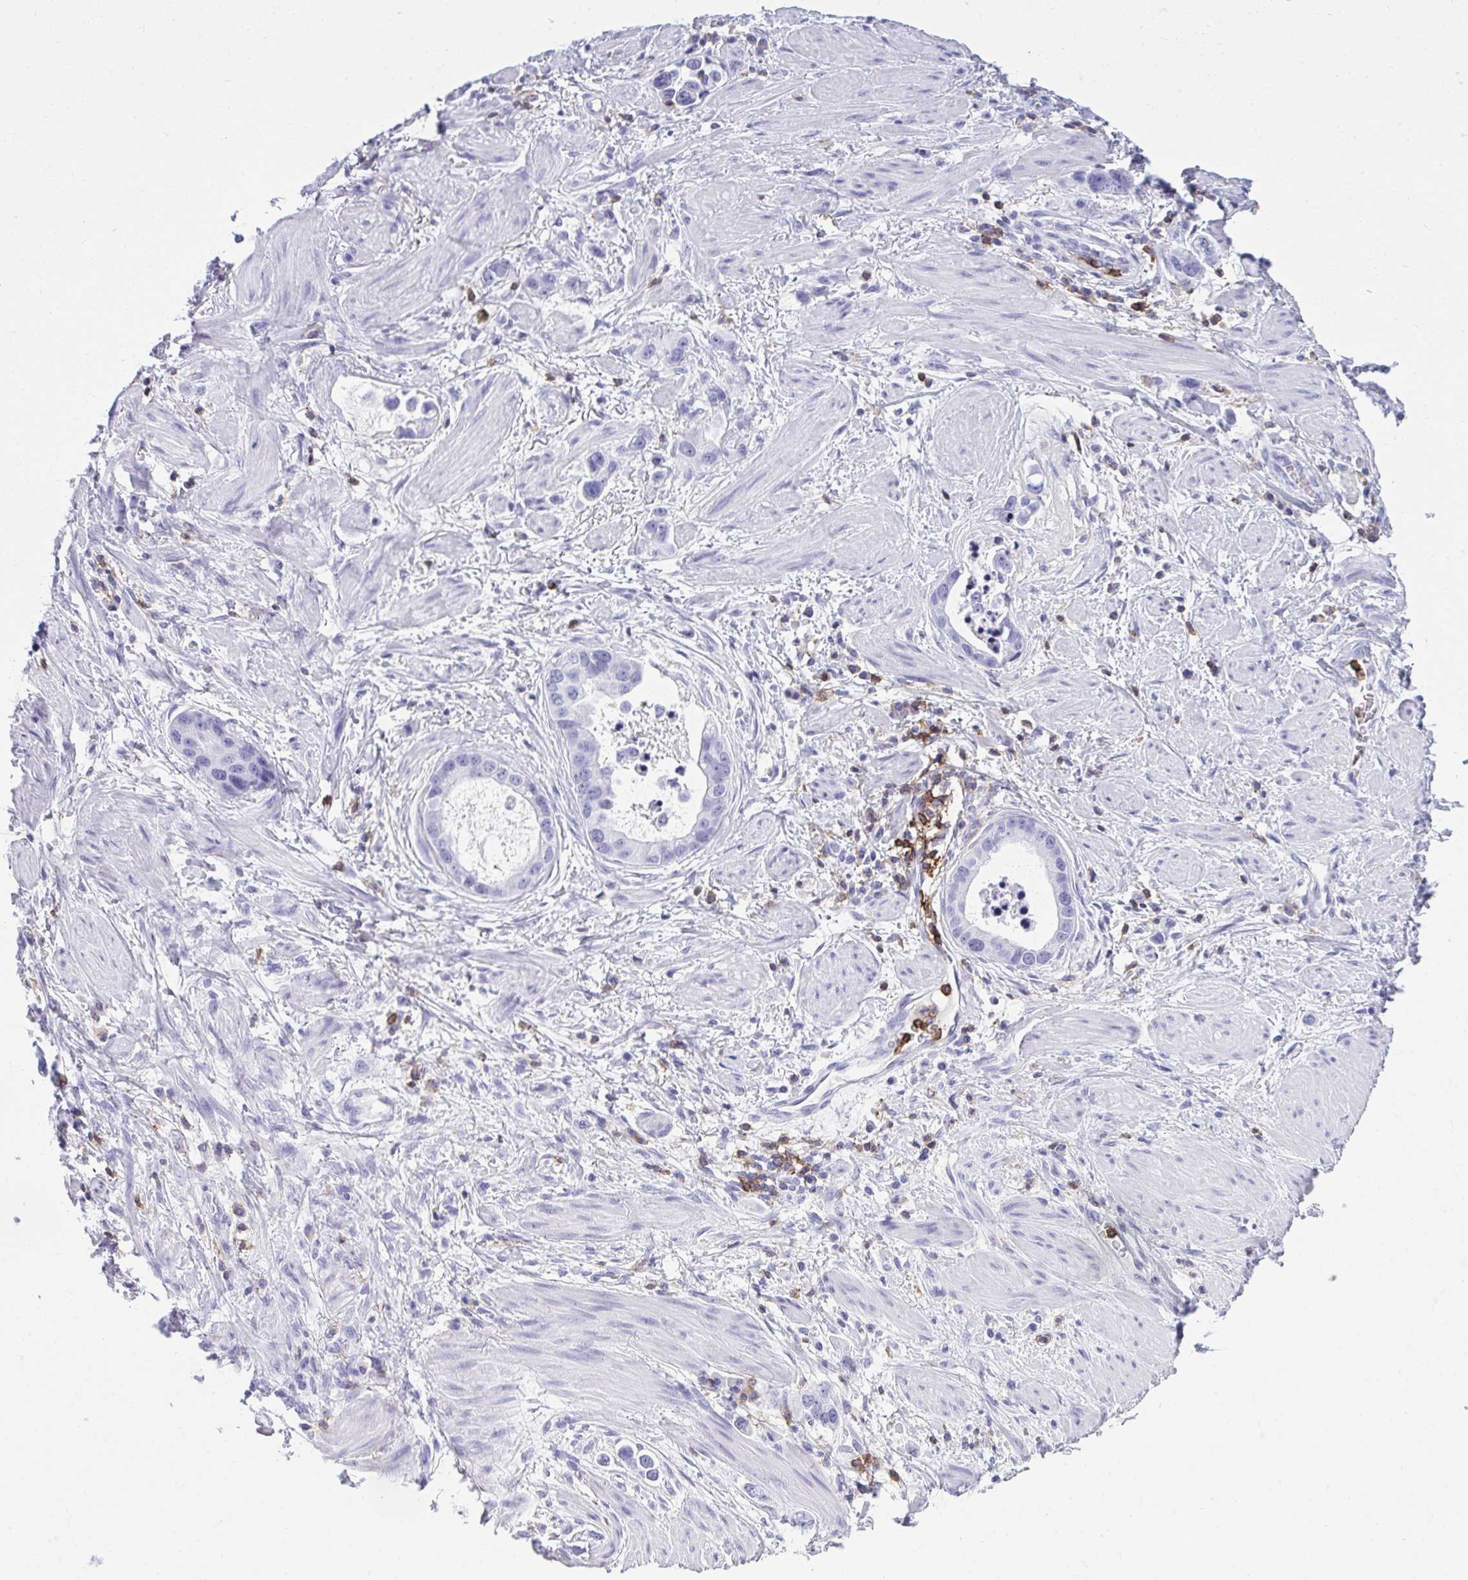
{"staining": {"intensity": "negative", "quantity": "none", "location": "none"}, "tissue": "stomach cancer", "cell_type": "Tumor cells", "image_type": "cancer", "snomed": [{"axis": "morphology", "description": "Adenocarcinoma, NOS"}, {"axis": "topography", "description": "Stomach, lower"}], "caption": "This is an IHC micrograph of adenocarcinoma (stomach). There is no staining in tumor cells.", "gene": "SPN", "patient": {"sex": "female", "age": 93}}